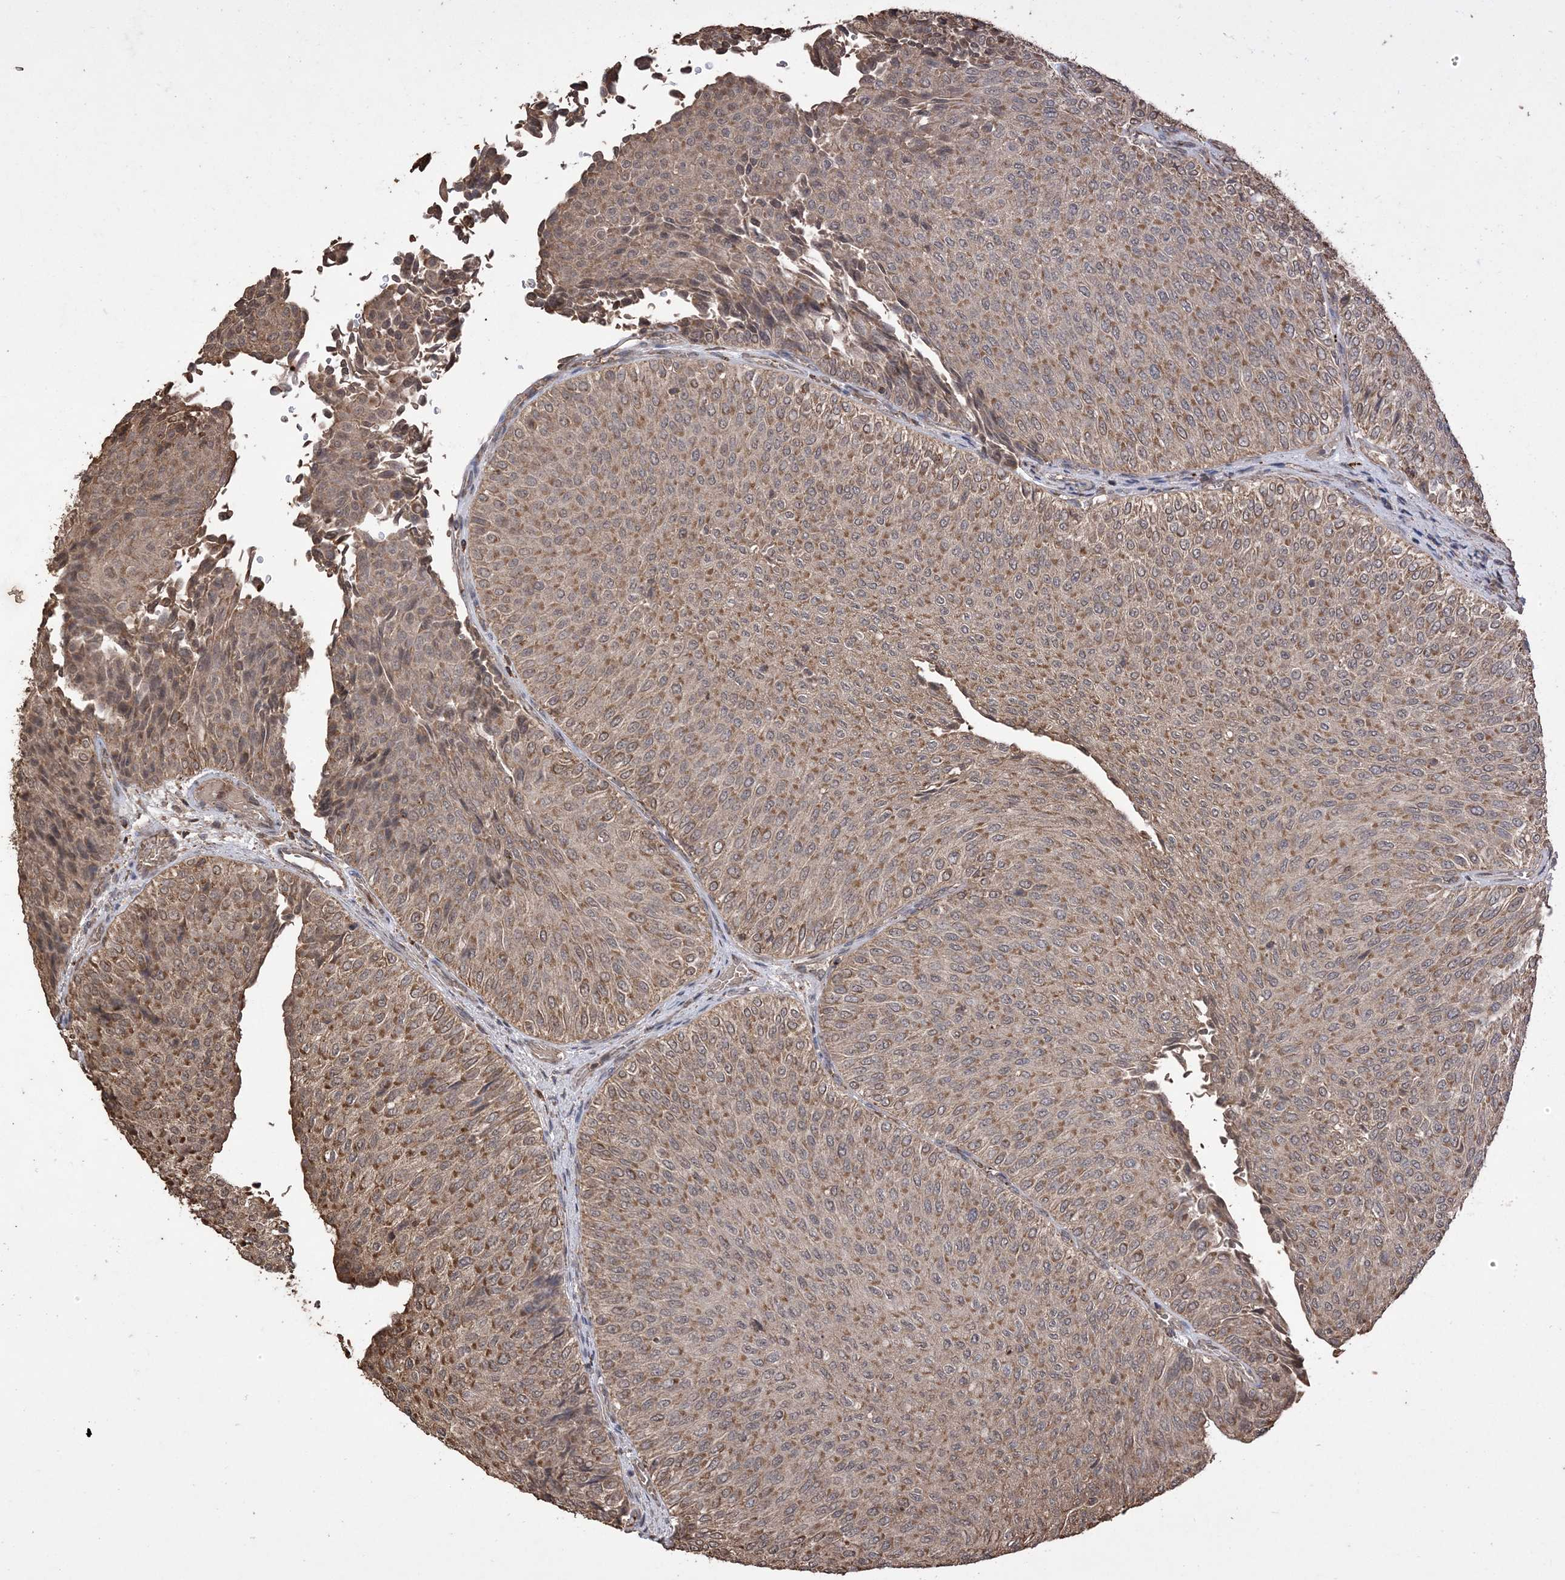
{"staining": {"intensity": "moderate", "quantity": ">75%", "location": "cytoplasmic/membranous"}, "tissue": "urothelial cancer", "cell_type": "Tumor cells", "image_type": "cancer", "snomed": [{"axis": "morphology", "description": "Urothelial carcinoma, Low grade"}, {"axis": "topography", "description": "Urinary bladder"}], "caption": "Immunohistochemistry (IHC) micrograph of human urothelial cancer stained for a protein (brown), which exhibits medium levels of moderate cytoplasmic/membranous positivity in approximately >75% of tumor cells.", "gene": "HPS4", "patient": {"sex": "male", "age": 78}}